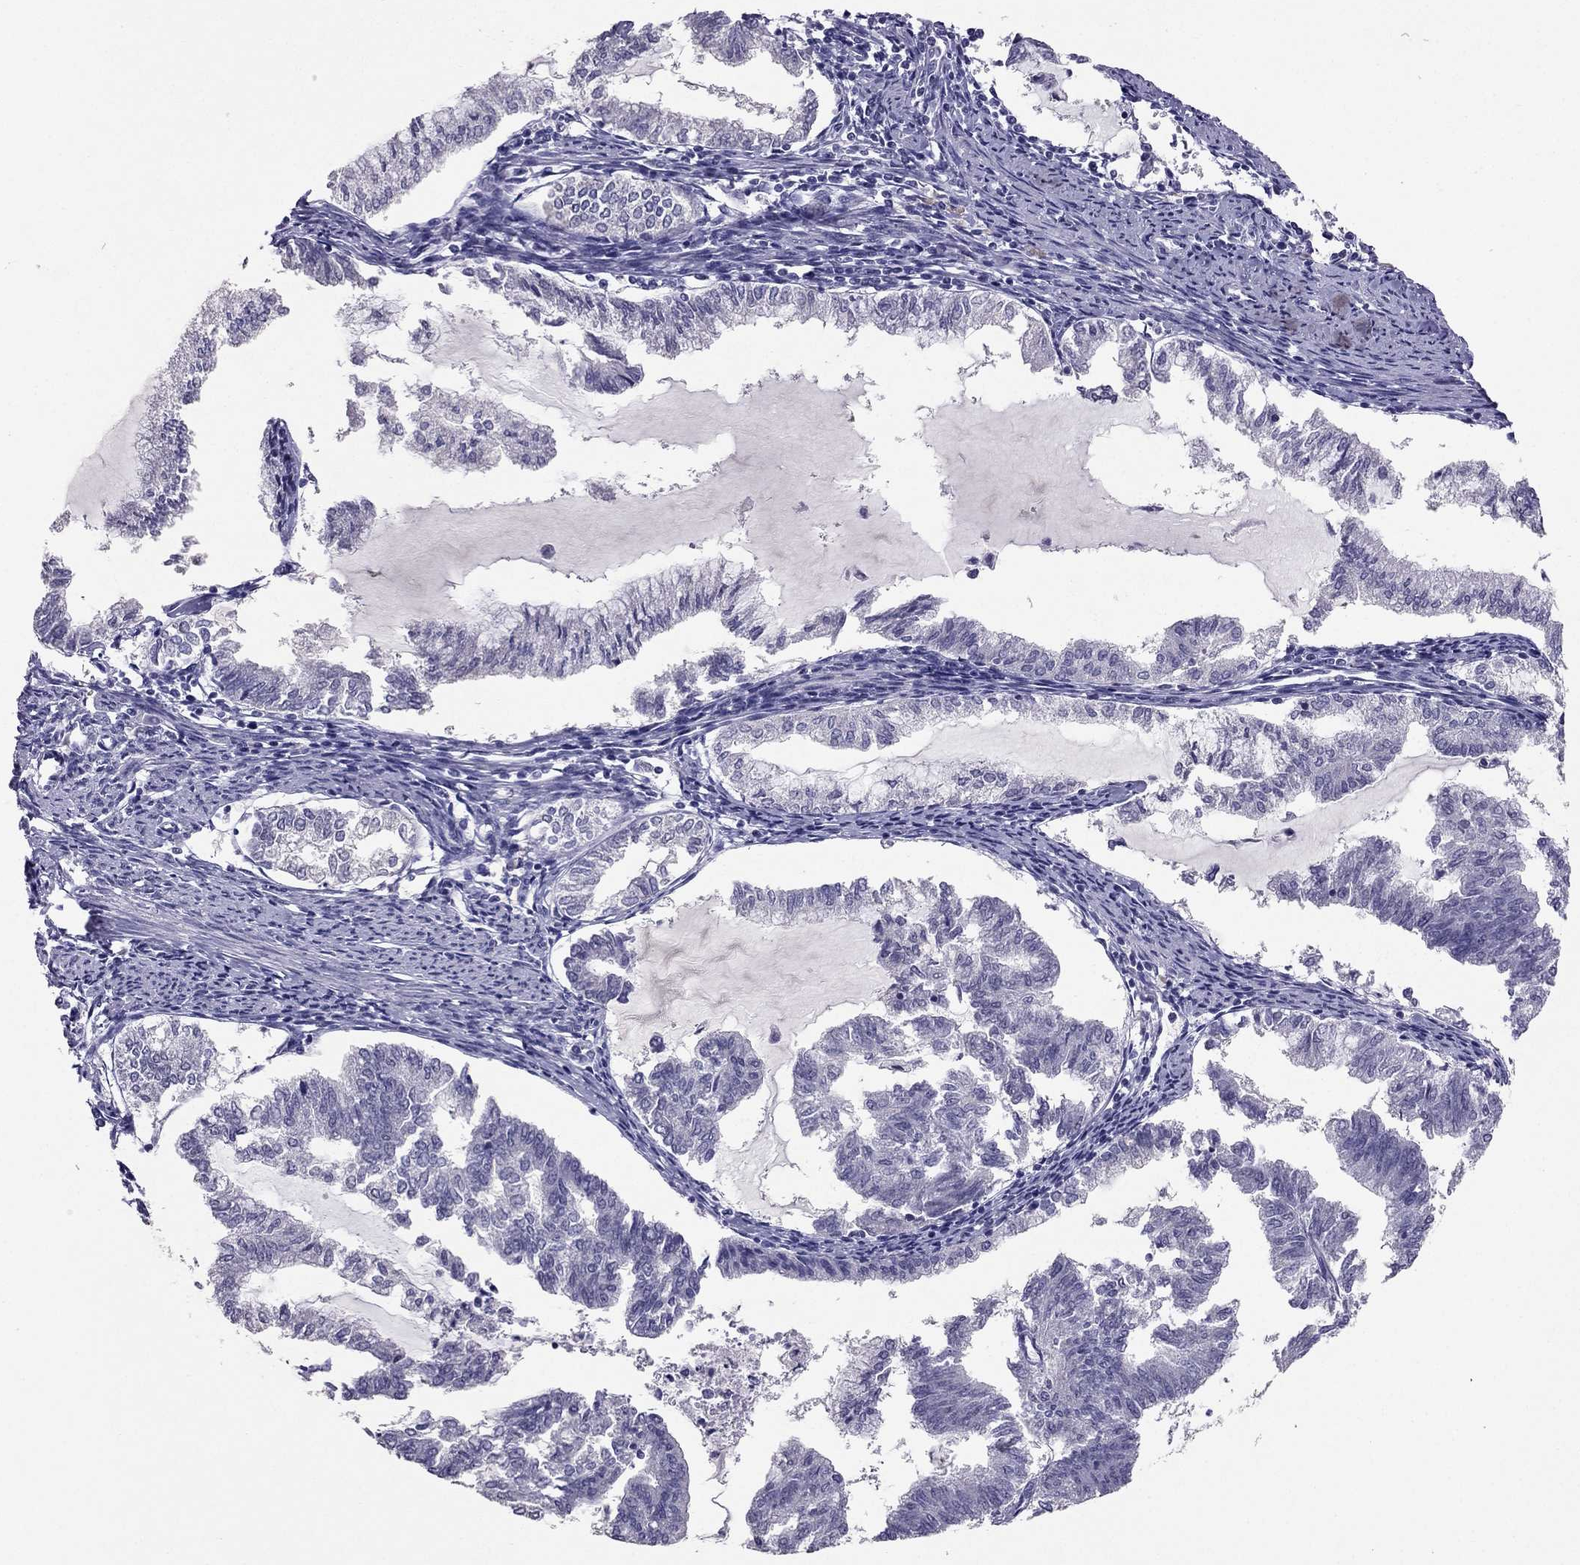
{"staining": {"intensity": "negative", "quantity": "none", "location": "none"}, "tissue": "endometrial cancer", "cell_type": "Tumor cells", "image_type": "cancer", "snomed": [{"axis": "morphology", "description": "Adenocarcinoma, NOS"}, {"axis": "topography", "description": "Endometrium"}], "caption": "IHC of human endometrial cancer (adenocarcinoma) reveals no expression in tumor cells. (Immunohistochemistry (ihc), brightfield microscopy, high magnification).", "gene": "RHO", "patient": {"sex": "female", "age": 79}}